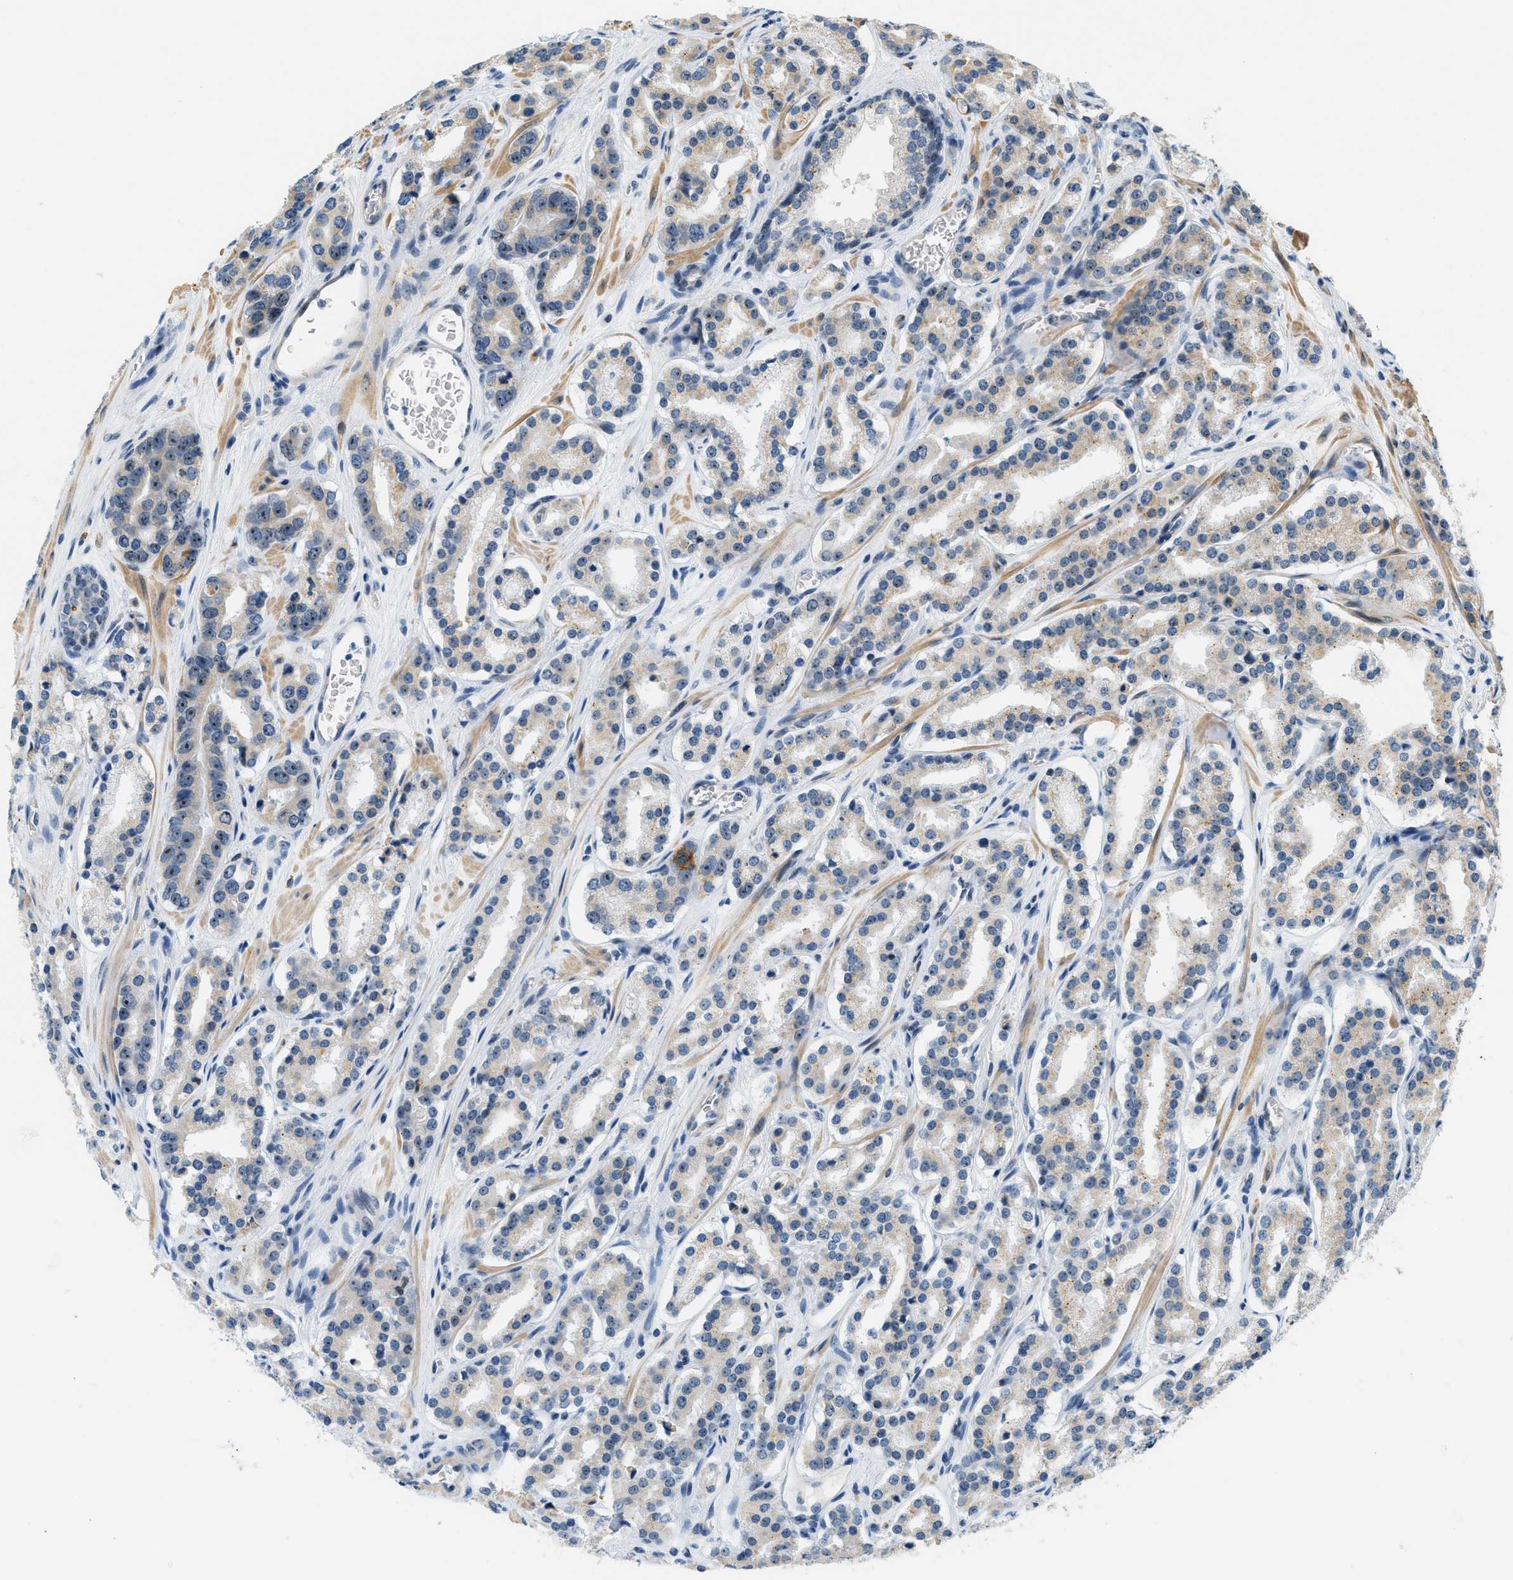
{"staining": {"intensity": "moderate", "quantity": "<25%", "location": "nuclear"}, "tissue": "prostate cancer", "cell_type": "Tumor cells", "image_type": "cancer", "snomed": [{"axis": "morphology", "description": "Adenocarcinoma, High grade"}, {"axis": "topography", "description": "Prostate"}], "caption": "Immunohistochemistry (DAB) staining of adenocarcinoma (high-grade) (prostate) displays moderate nuclear protein expression in about <25% of tumor cells.", "gene": "DDX47", "patient": {"sex": "male", "age": 60}}